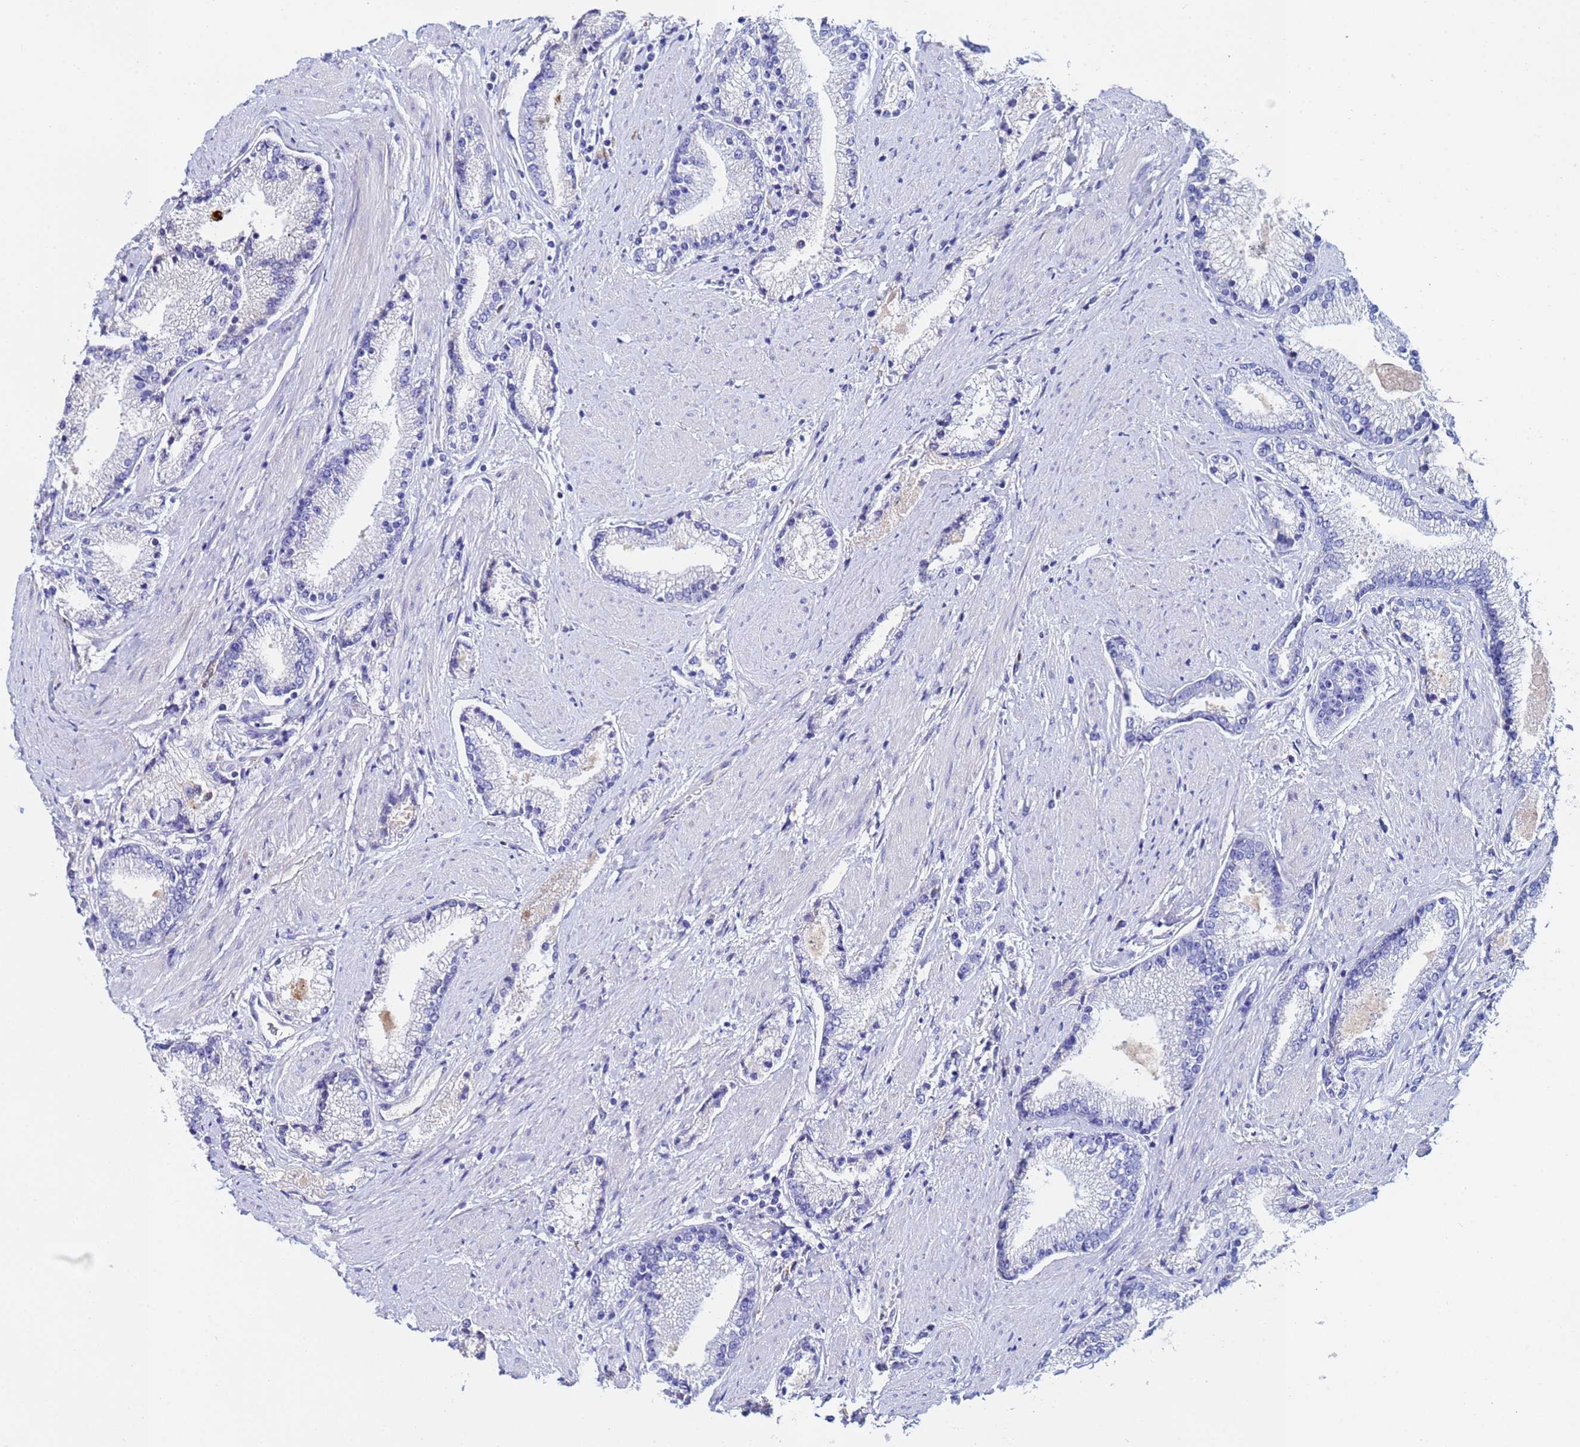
{"staining": {"intensity": "negative", "quantity": "none", "location": "none"}, "tissue": "prostate cancer", "cell_type": "Tumor cells", "image_type": "cancer", "snomed": [{"axis": "morphology", "description": "Adenocarcinoma, High grade"}, {"axis": "topography", "description": "Prostate"}], "caption": "Tumor cells are negative for brown protein staining in prostate cancer (adenocarcinoma (high-grade)).", "gene": "TUBAL3", "patient": {"sex": "male", "age": 67}}